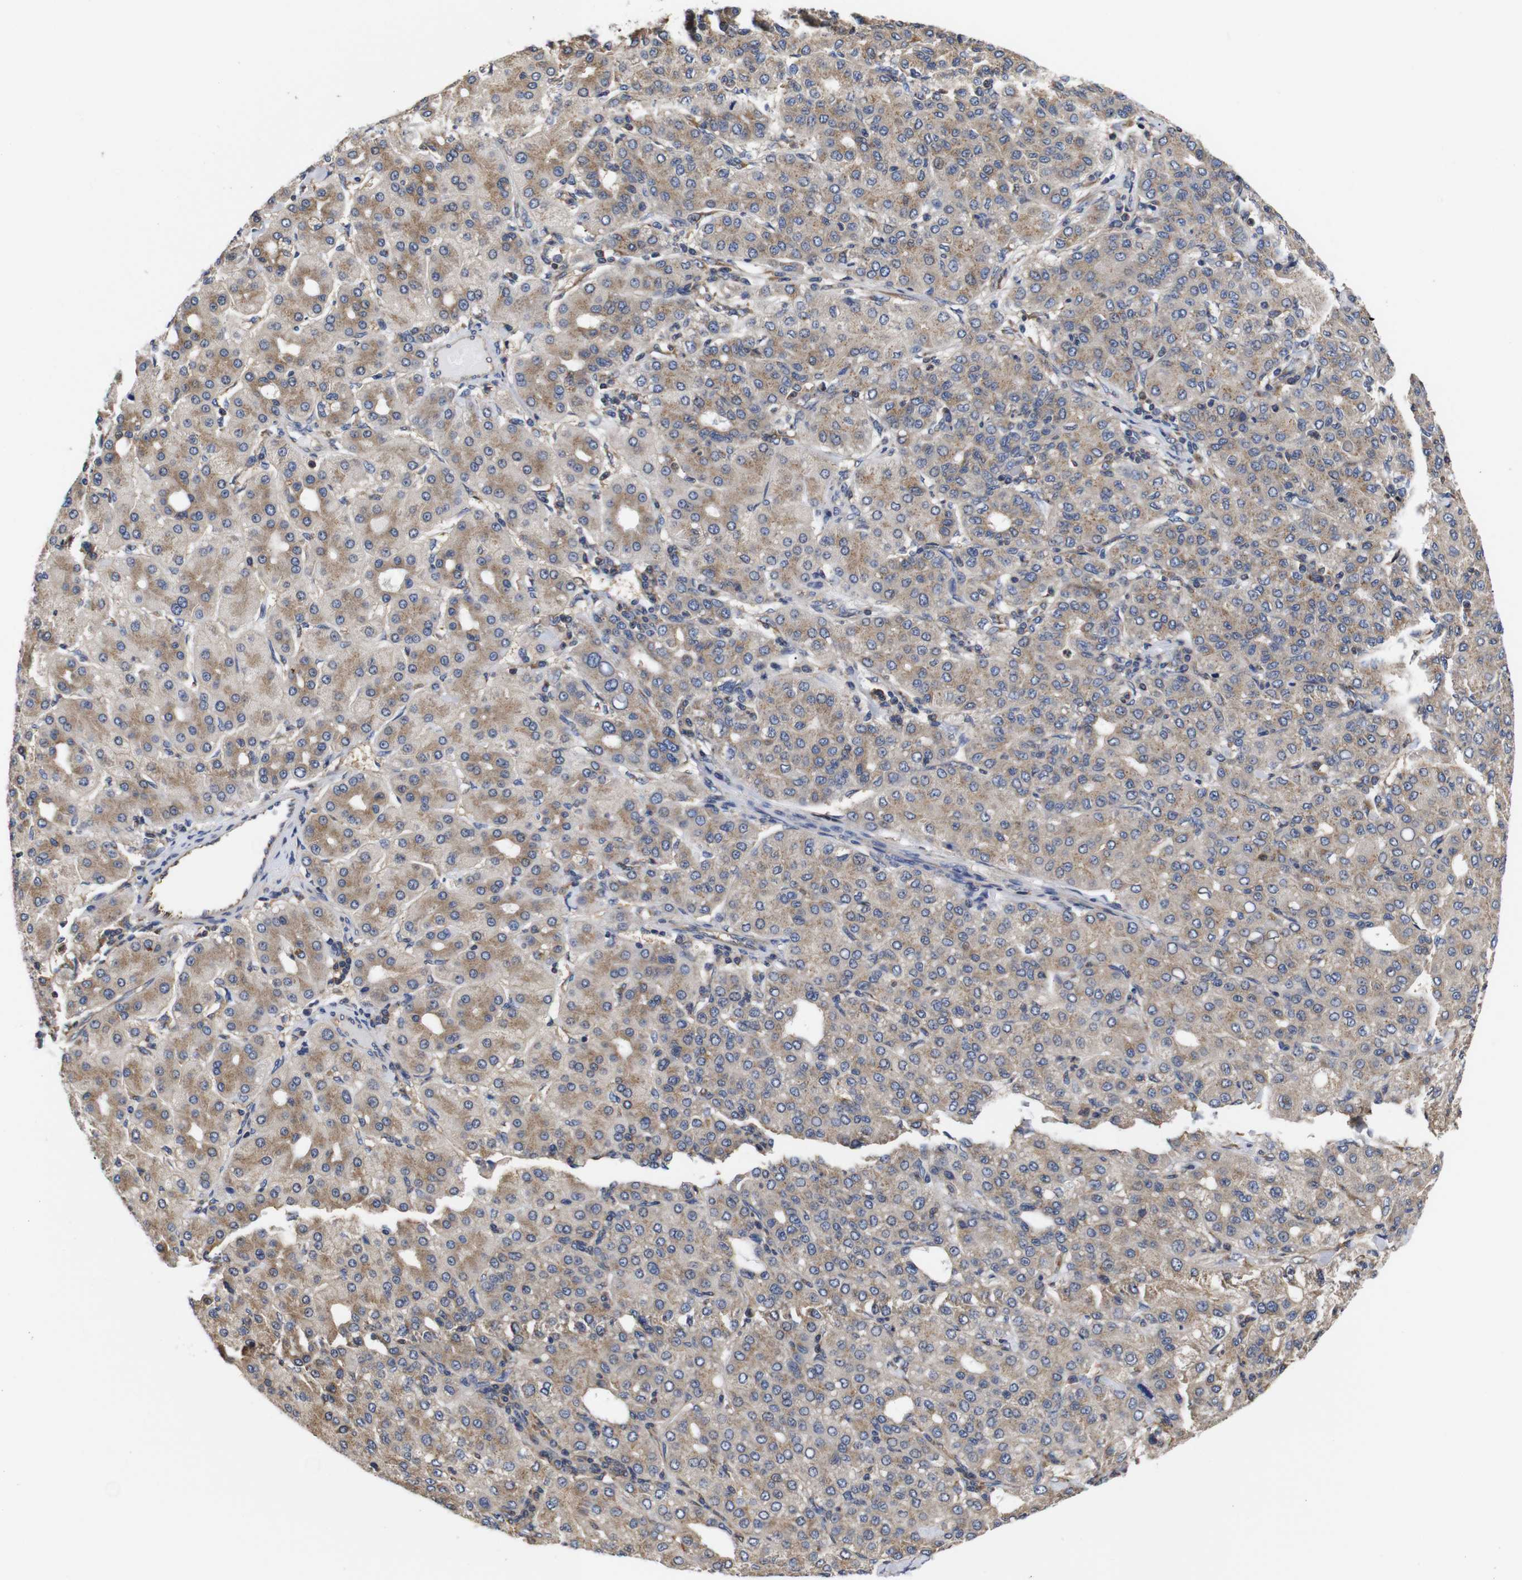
{"staining": {"intensity": "weak", "quantity": "25%-75%", "location": "cytoplasmic/membranous"}, "tissue": "liver cancer", "cell_type": "Tumor cells", "image_type": "cancer", "snomed": [{"axis": "morphology", "description": "Carcinoma, Hepatocellular, NOS"}, {"axis": "topography", "description": "Liver"}], "caption": "A brown stain labels weak cytoplasmic/membranous positivity of a protein in human liver cancer tumor cells. (Stains: DAB in brown, nuclei in blue, Microscopy: brightfield microscopy at high magnification).", "gene": "LRRCC1", "patient": {"sex": "male", "age": 65}}